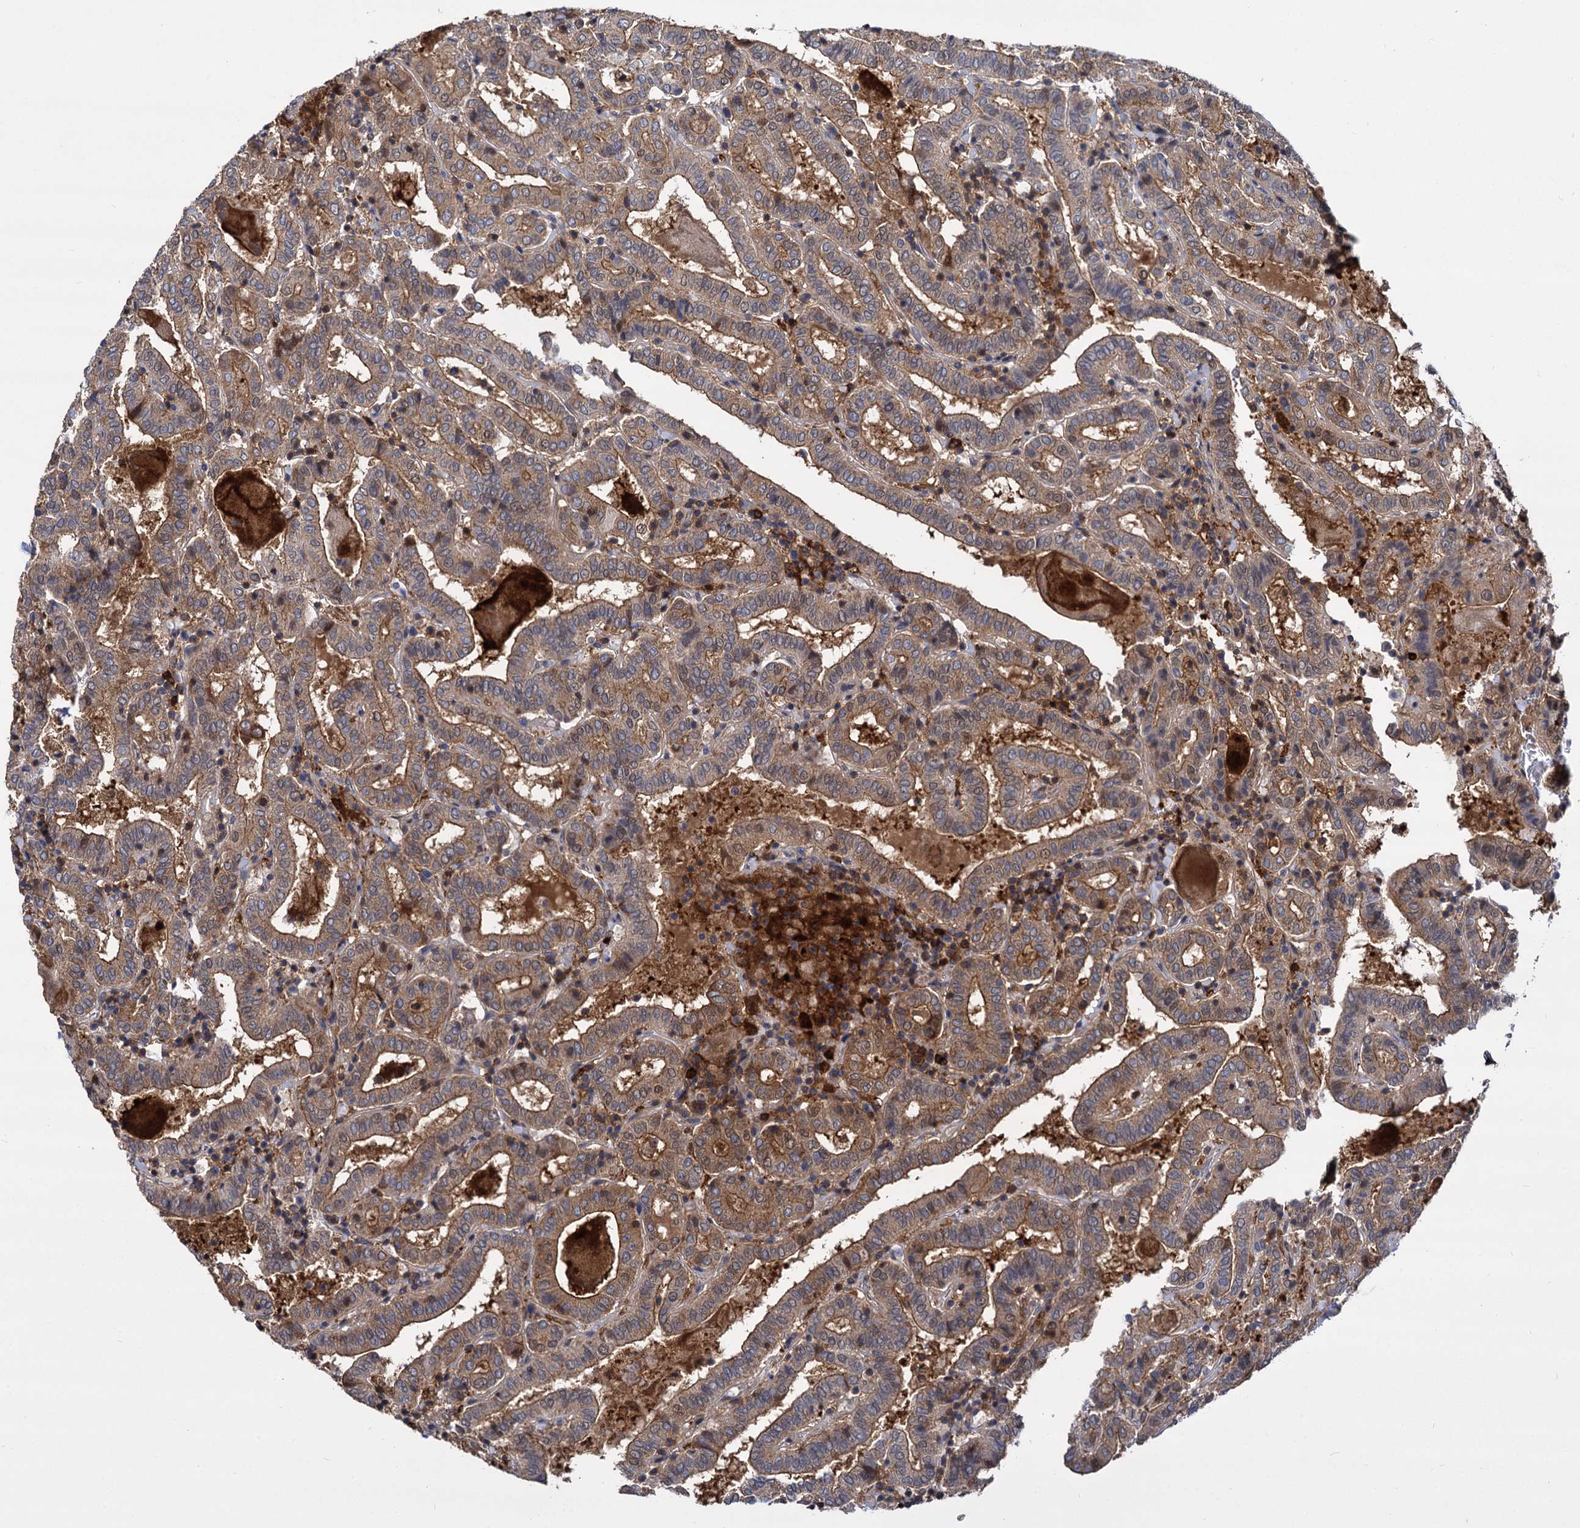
{"staining": {"intensity": "moderate", "quantity": ">75%", "location": "cytoplasmic/membranous"}, "tissue": "thyroid cancer", "cell_type": "Tumor cells", "image_type": "cancer", "snomed": [{"axis": "morphology", "description": "Papillary adenocarcinoma, NOS"}, {"axis": "topography", "description": "Thyroid gland"}], "caption": "This micrograph demonstrates thyroid papillary adenocarcinoma stained with immunohistochemistry (IHC) to label a protein in brown. The cytoplasmic/membranous of tumor cells show moderate positivity for the protein. Nuclei are counter-stained blue.", "gene": "GCLC", "patient": {"sex": "female", "age": 72}}